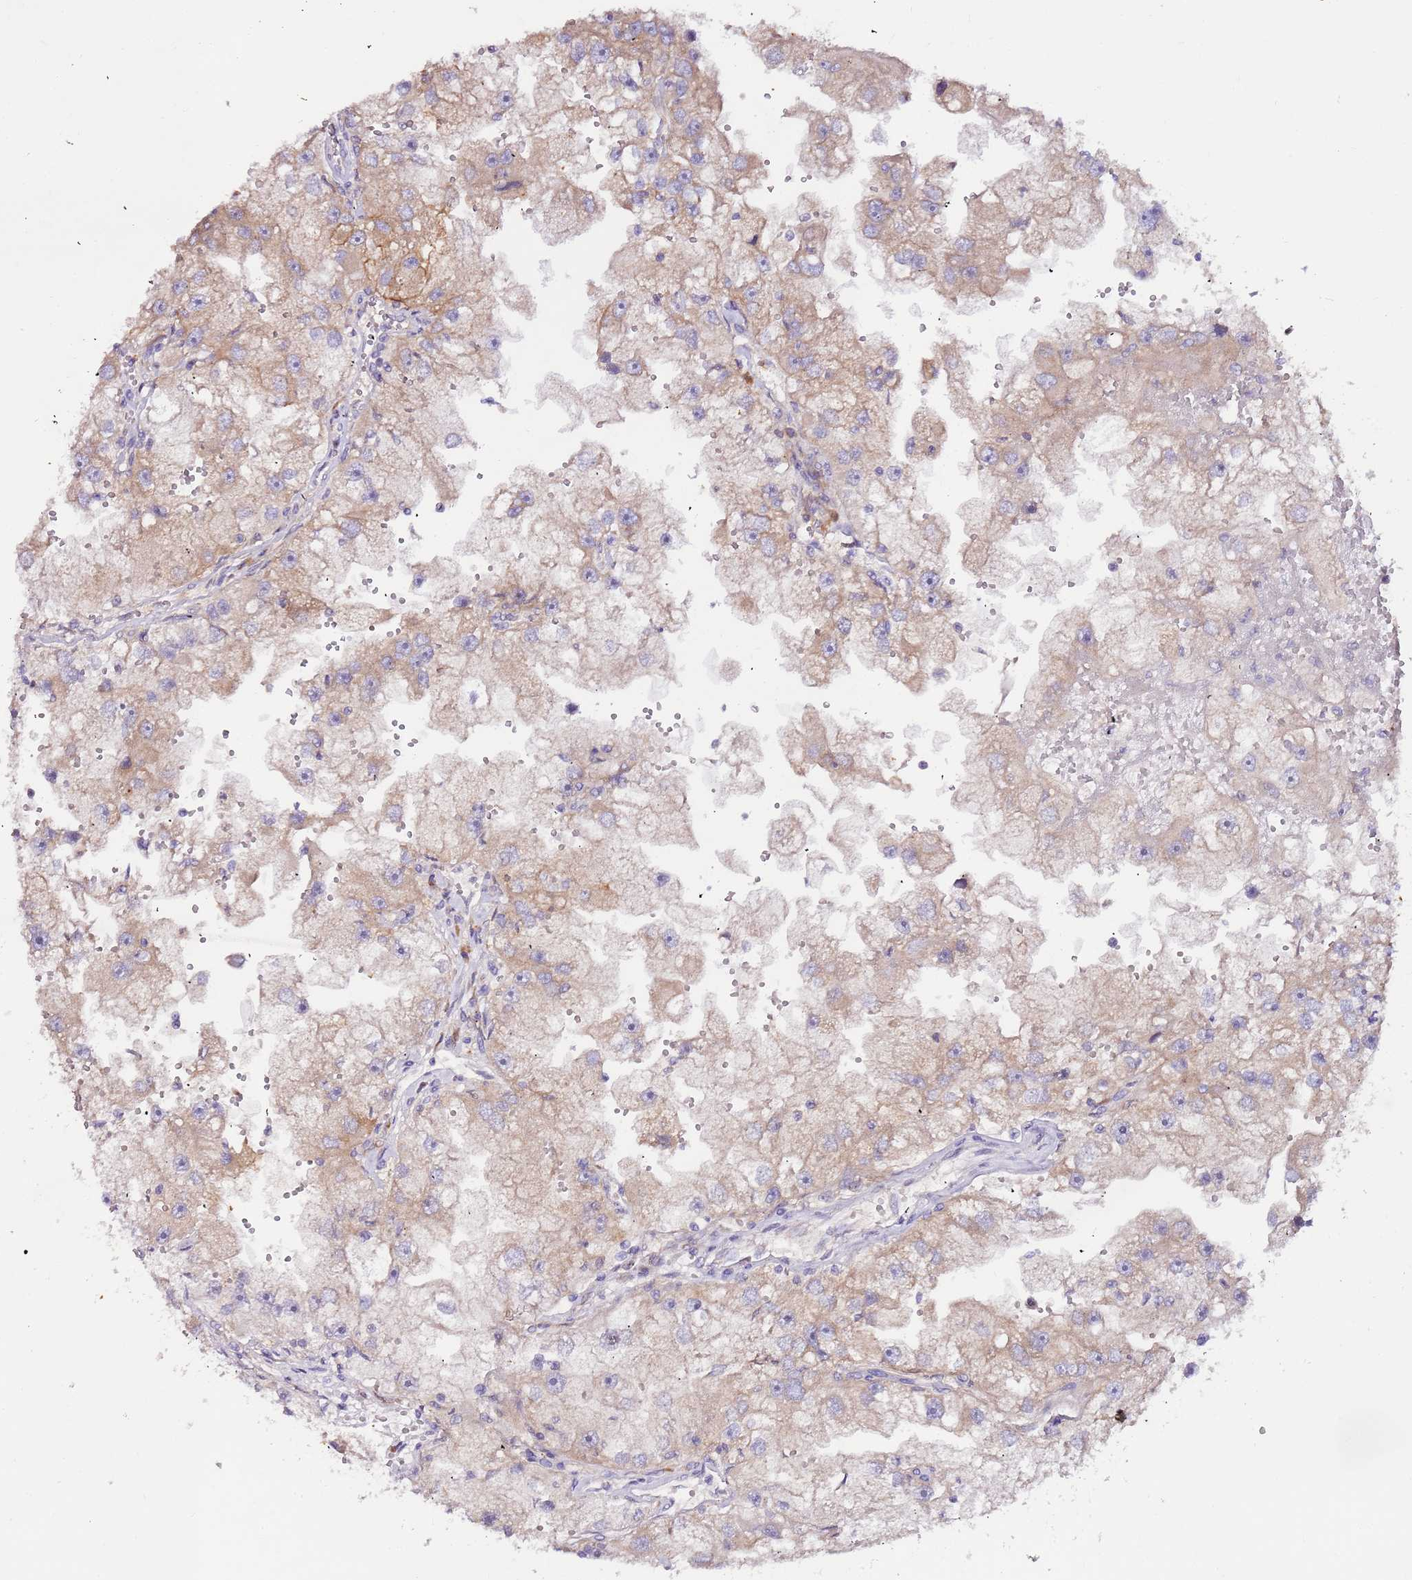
{"staining": {"intensity": "moderate", "quantity": ">75%", "location": "cytoplasmic/membranous"}, "tissue": "renal cancer", "cell_type": "Tumor cells", "image_type": "cancer", "snomed": [{"axis": "morphology", "description": "Adenocarcinoma, NOS"}, {"axis": "topography", "description": "Kidney"}], "caption": "Protein staining by immunohistochemistry (IHC) displays moderate cytoplasmic/membranous staining in about >75% of tumor cells in renal cancer. (DAB (3,3'-diaminobenzidine) = brown stain, brightfield microscopy at high magnification).", "gene": "FLVCR1", "patient": {"sex": "male", "age": 63}}